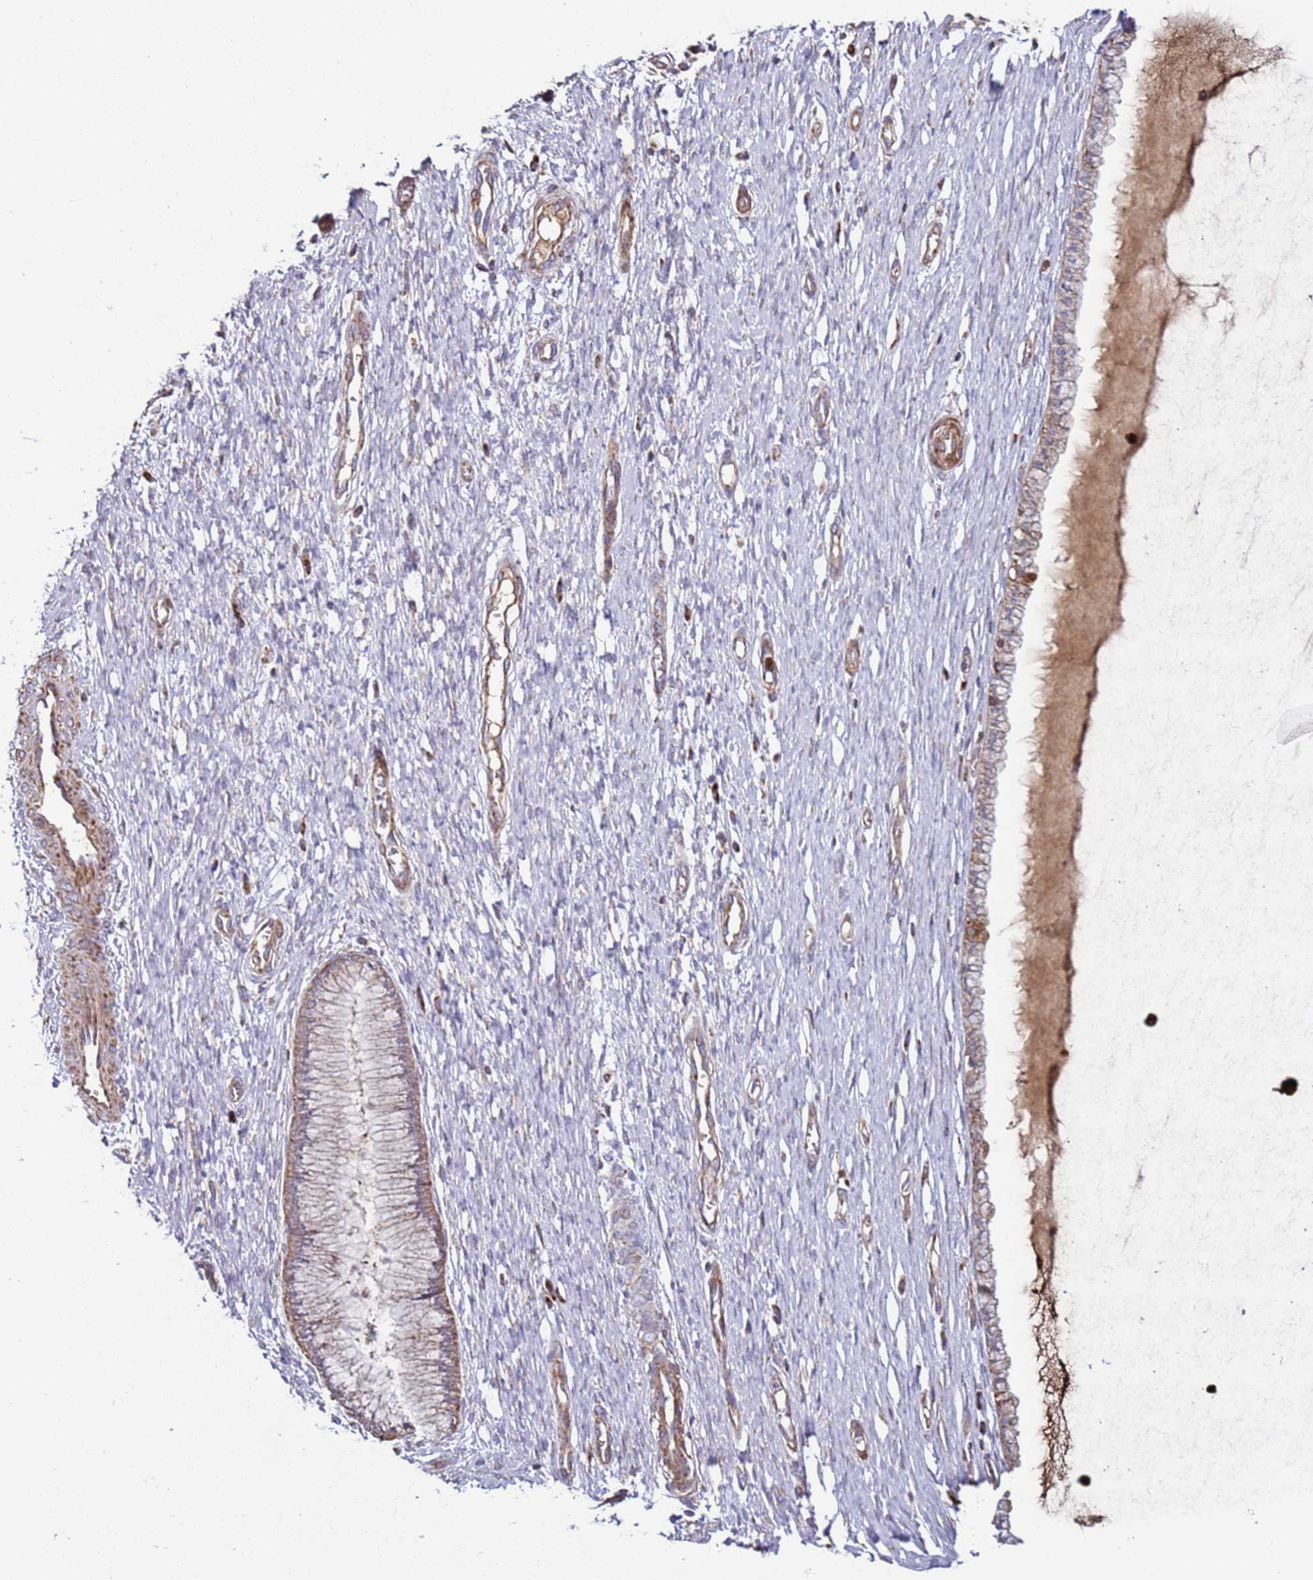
{"staining": {"intensity": "moderate", "quantity": "<25%", "location": "cytoplasmic/membranous"}, "tissue": "cervix", "cell_type": "Glandular cells", "image_type": "normal", "snomed": [{"axis": "morphology", "description": "Normal tissue, NOS"}, {"axis": "topography", "description": "Cervix"}], "caption": "About <25% of glandular cells in normal cervix exhibit moderate cytoplasmic/membranous protein staining as visualized by brown immunohistochemical staining.", "gene": "FBXO33", "patient": {"sex": "female", "age": 55}}